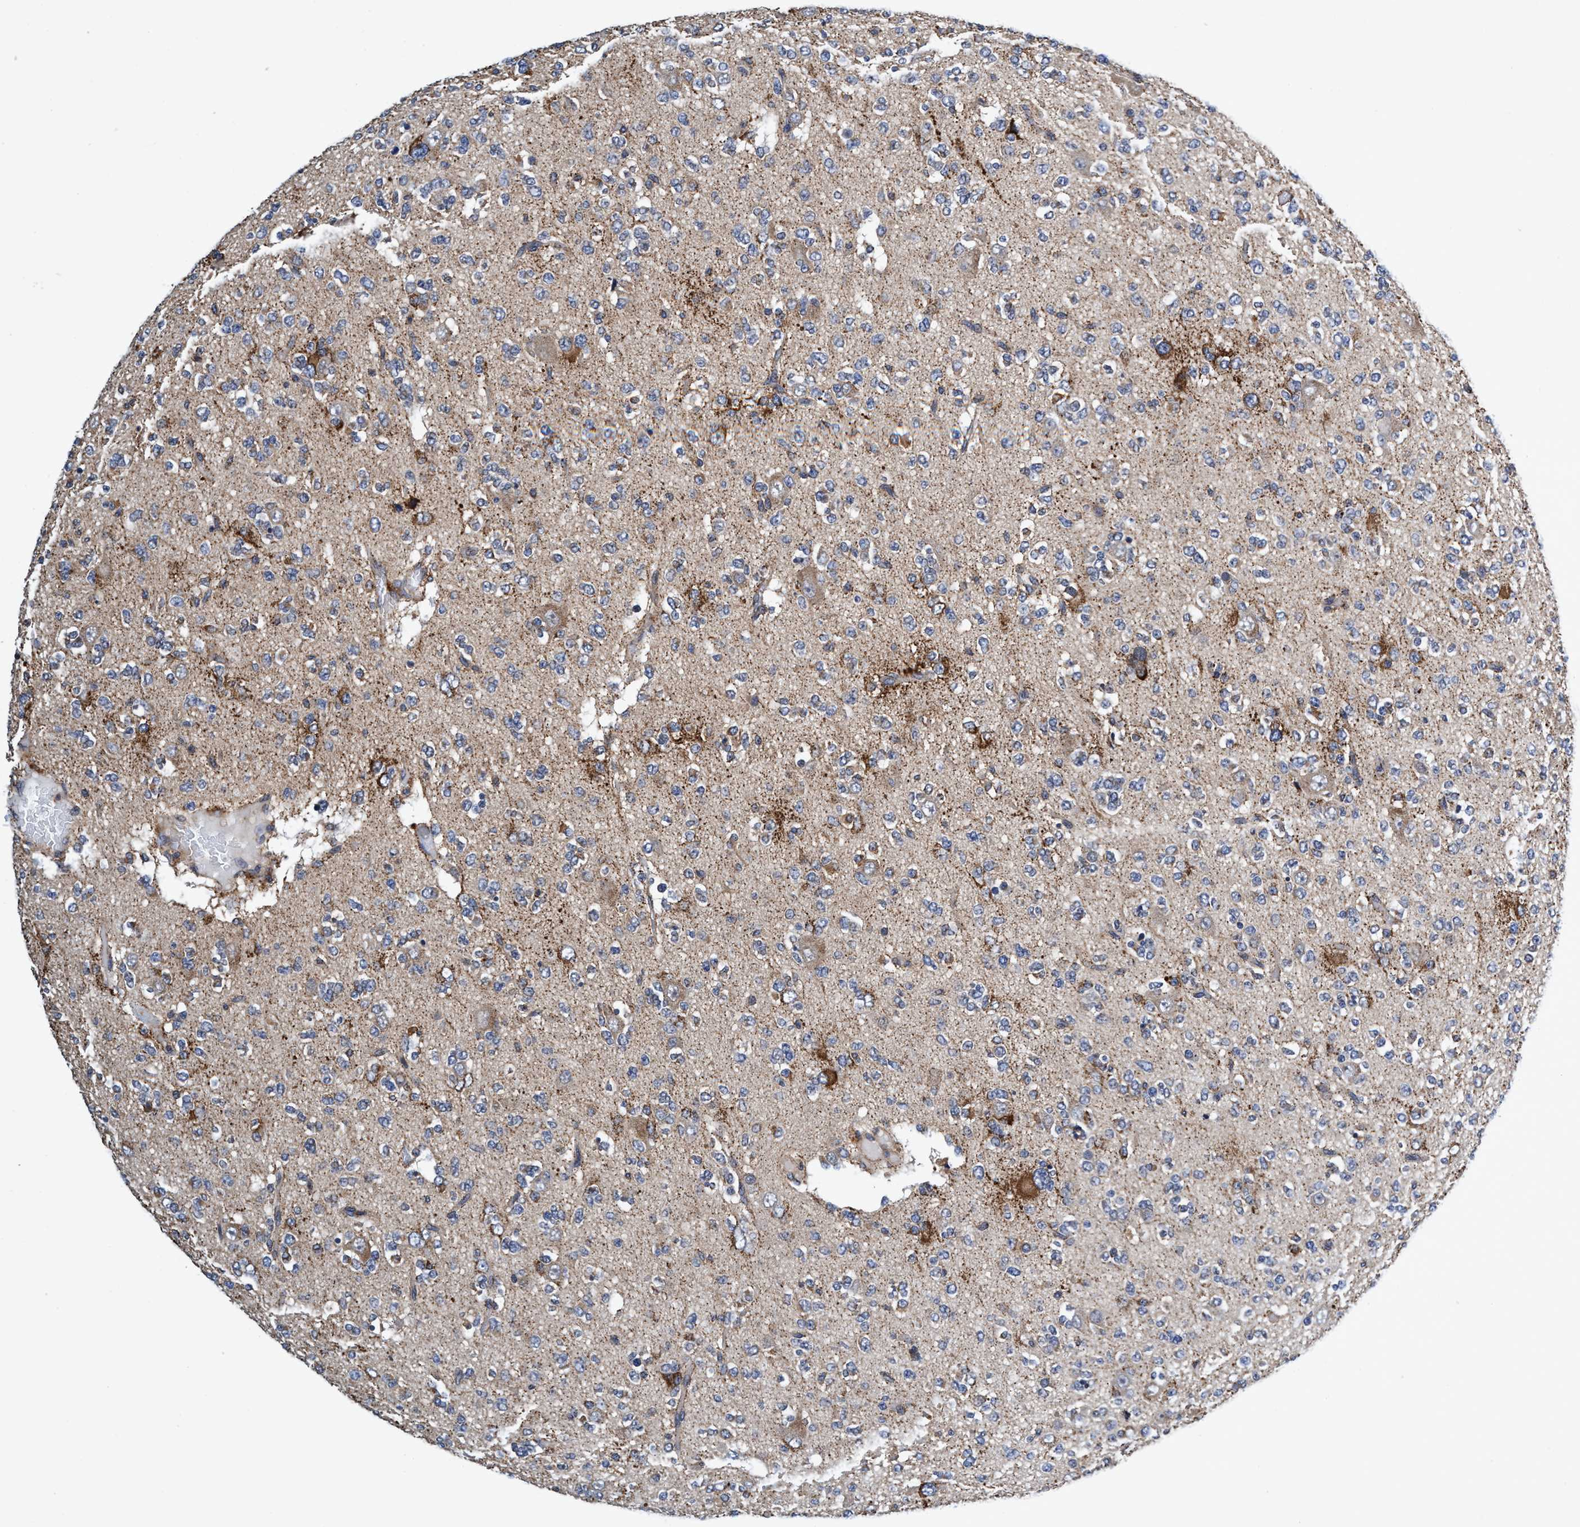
{"staining": {"intensity": "moderate", "quantity": "<25%", "location": "cytoplasmic/membranous"}, "tissue": "glioma", "cell_type": "Tumor cells", "image_type": "cancer", "snomed": [{"axis": "morphology", "description": "Glioma, malignant, Low grade"}, {"axis": "topography", "description": "Brain"}], "caption": "A histopathology image of low-grade glioma (malignant) stained for a protein displays moderate cytoplasmic/membranous brown staining in tumor cells. The staining was performed using DAB to visualize the protein expression in brown, while the nuclei were stained in blue with hematoxylin (Magnification: 20x).", "gene": "CALCOCO2", "patient": {"sex": "male", "age": 38}}